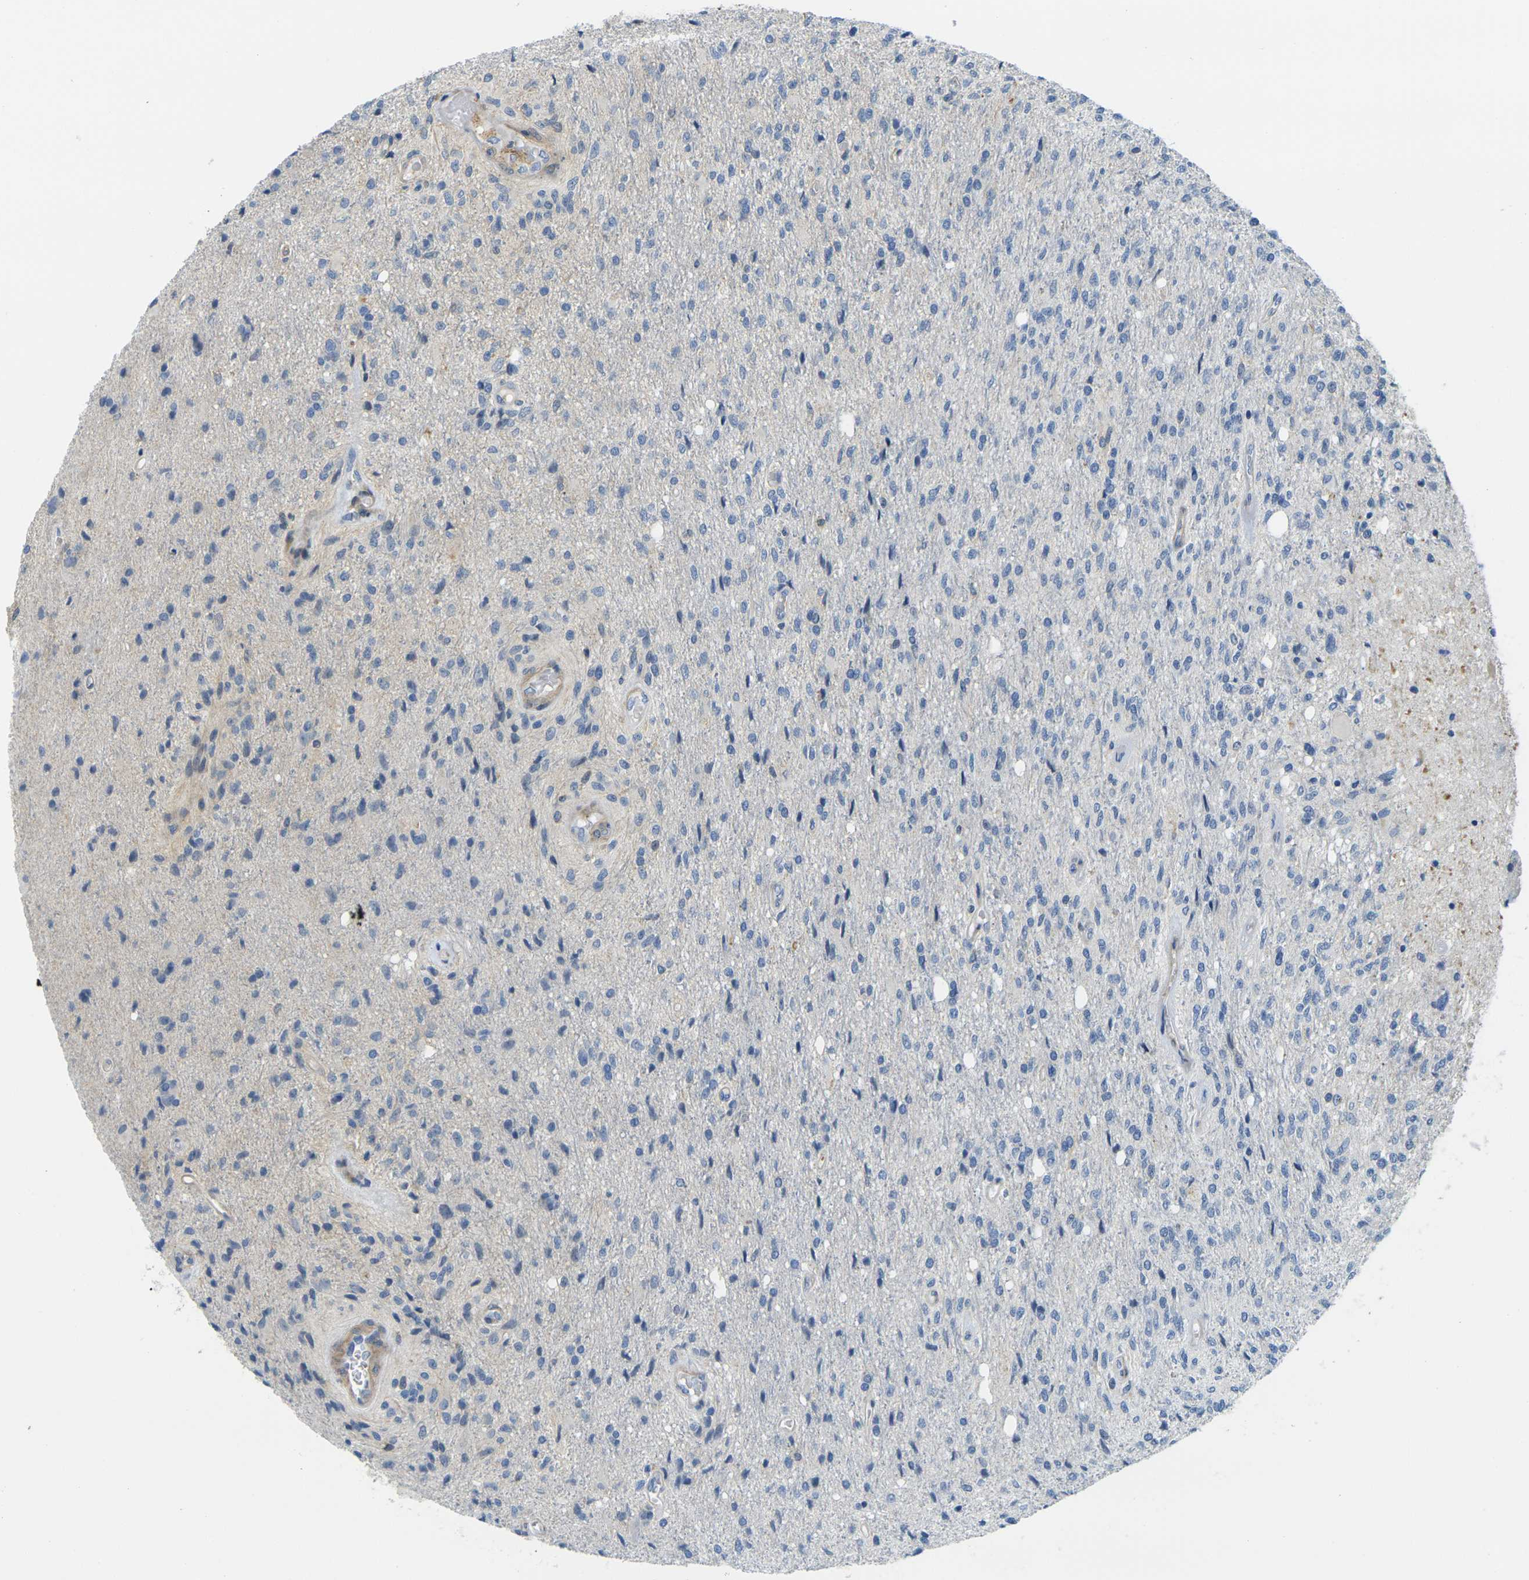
{"staining": {"intensity": "negative", "quantity": "none", "location": "none"}, "tissue": "glioma", "cell_type": "Tumor cells", "image_type": "cancer", "snomed": [{"axis": "morphology", "description": "Normal tissue, NOS"}, {"axis": "morphology", "description": "Glioma, malignant, High grade"}, {"axis": "topography", "description": "Cerebral cortex"}], "caption": "This is an IHC micrograph of malignant glioma (high-grade). There is no expression in tumor cells.", "gene": "LASP1", "patient": {"sex": "male", "age": 77}}